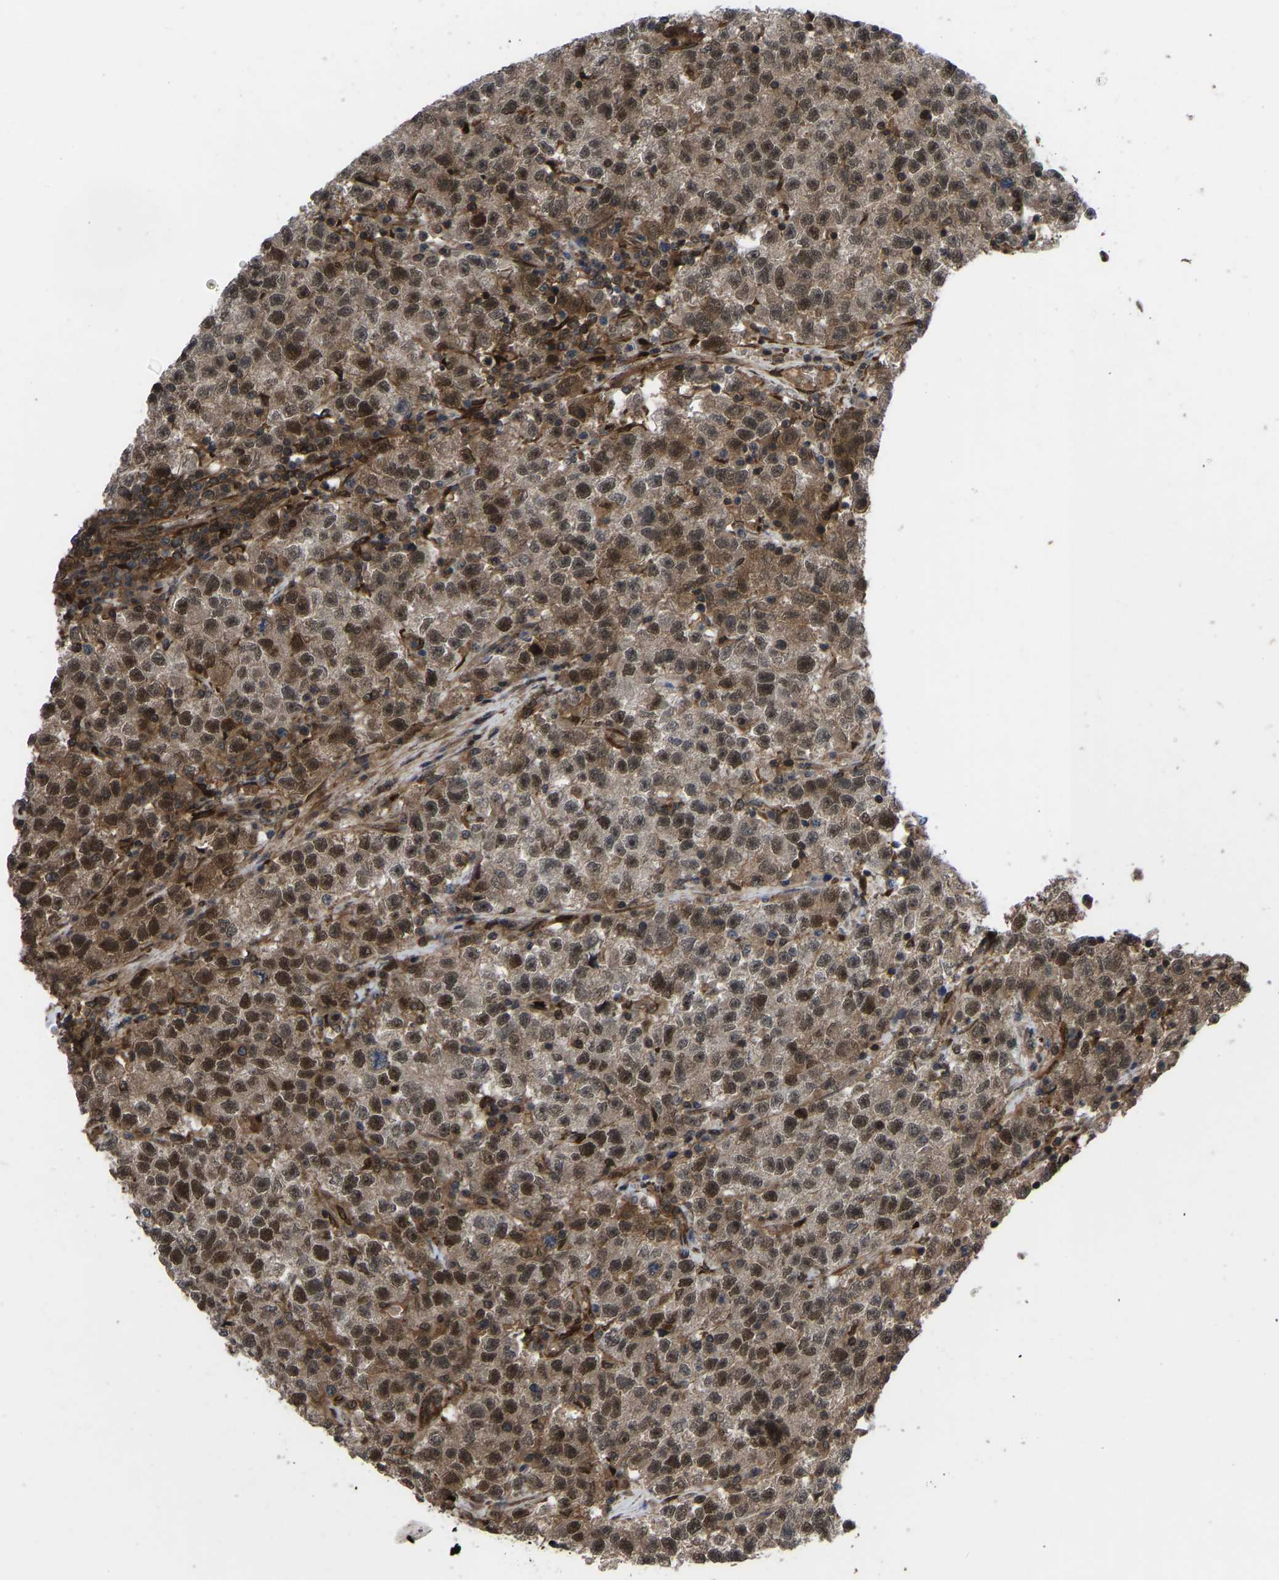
{"staining": {"intensity": "moderate", "quantity": ">75%", "location": "cytoplasmic/membranous,nuclear"}, "tissue": "testis cancer", "cell_type": "Tumor cells", "image_type": "cancer", "snomed": [{"axis": "morphology", "description": "Seminoma, NOS"}, {"axis": "topography", "description": "Testis"}], "caption": "Seminoma (testis) stained with DAB IHC demonstrates medium levels of moderate cytoplasmic/membranous and nuclear staining in approximately >75% of tumor cells.", "gene": "CYP7B1", "patient": {"sex": "male", "age": 22}}